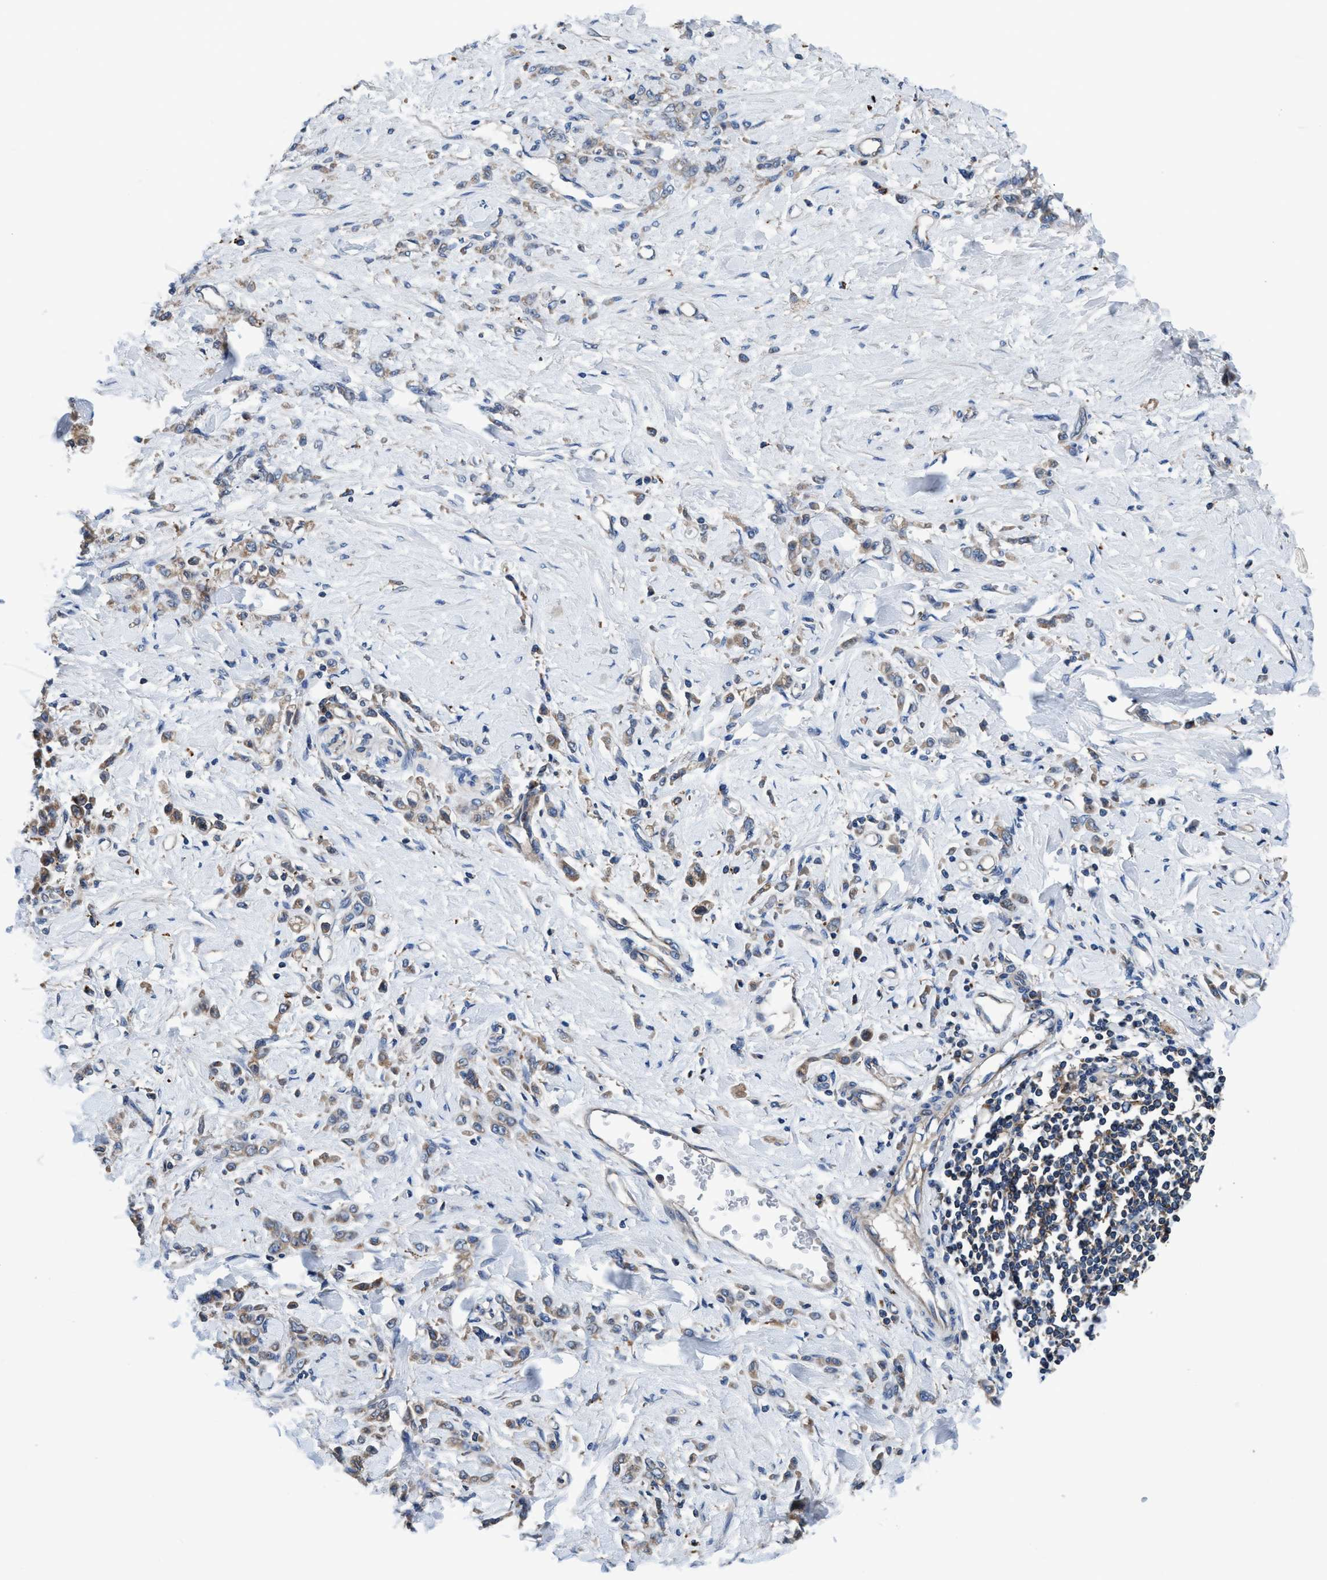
{"staining": {"intensity": "weak", "quantity": ">75%", "location": "cytoplasmic/membranous"}, "tissue": "stomach cancer", "cell_type": "Tumor cells", "image_type": "cancer", "snomed": [{"axis": "morphology", "description": "Normal tissue, NOS"}, {"axis": "morphology", "description": "Adenocarcinoma, NOS"}, {"axis": "topography", "description": "Stomach"}], "caption": "Tumor cells display low levels of weak cytoplasmic/membranous expression in about >75% of cells in stomach adenocarcinoma. (DAB (3,3'-diaminobenzidine) IHC, brown staining for protein, blue staining for nuclei).", "gene": "ENDOG", "patient": {"sex": "male", "age": 82}}